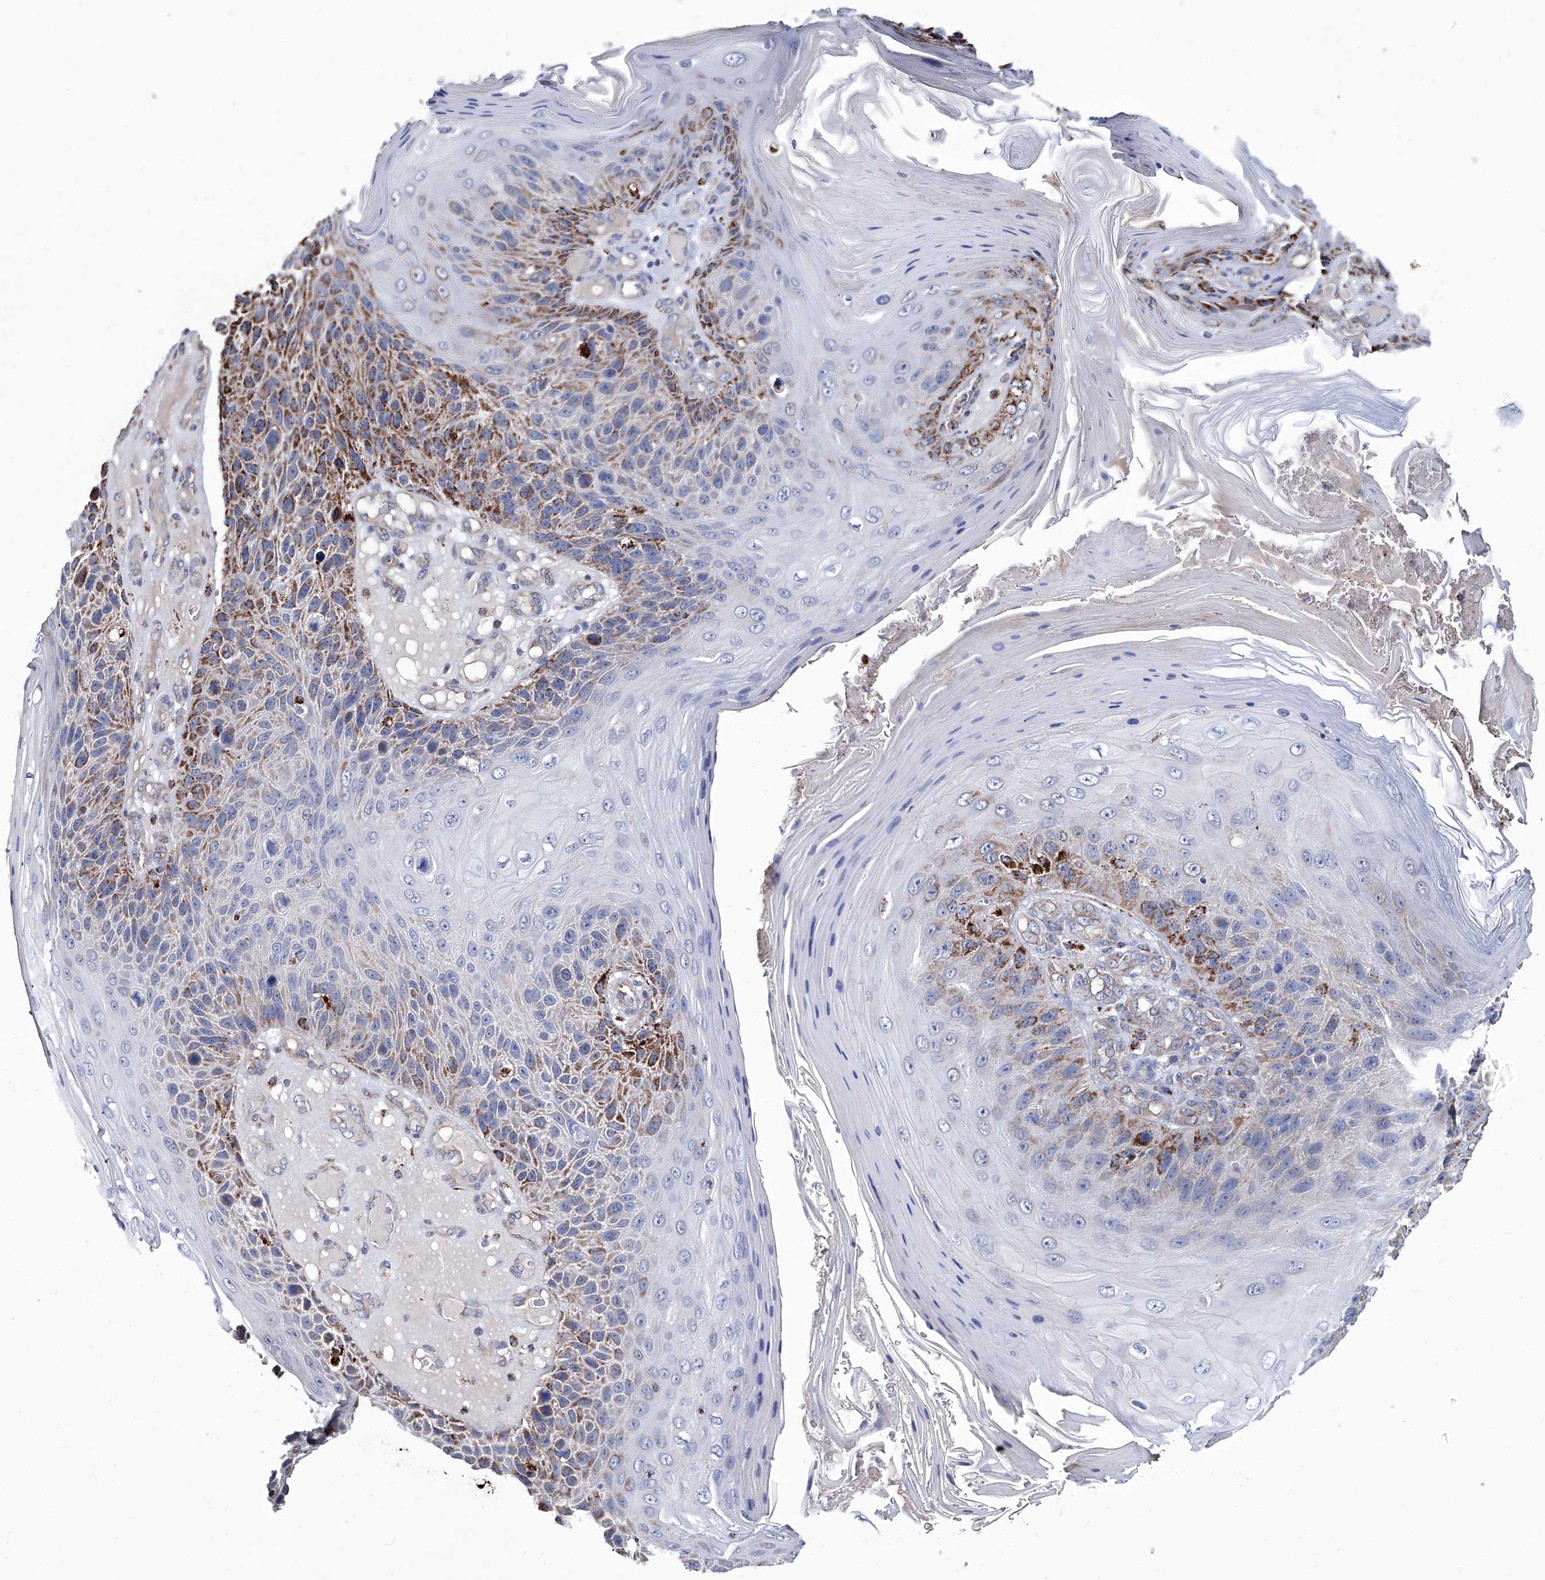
{"staining": {"intensity": "moderate", "quantity": "25%-75%", "location": "cytoplasmic/membranous"}, "tissue": "skin cancer", "cell_type": "Tumor cells", "image_type": "cancer", "snomed": [{"axis": "morphology", "description": "Squamous cell carcinoma, NOS"}, {"axis": "topography", "description": "Skin"}], "caption": "Protein expression analysis of skin cancer displays moderate cytoplasmic/membranous expression in approximately 25%-75% of tumor cells.", "gene": "NHS", "patient": {"sex": "female", "age": 88}}